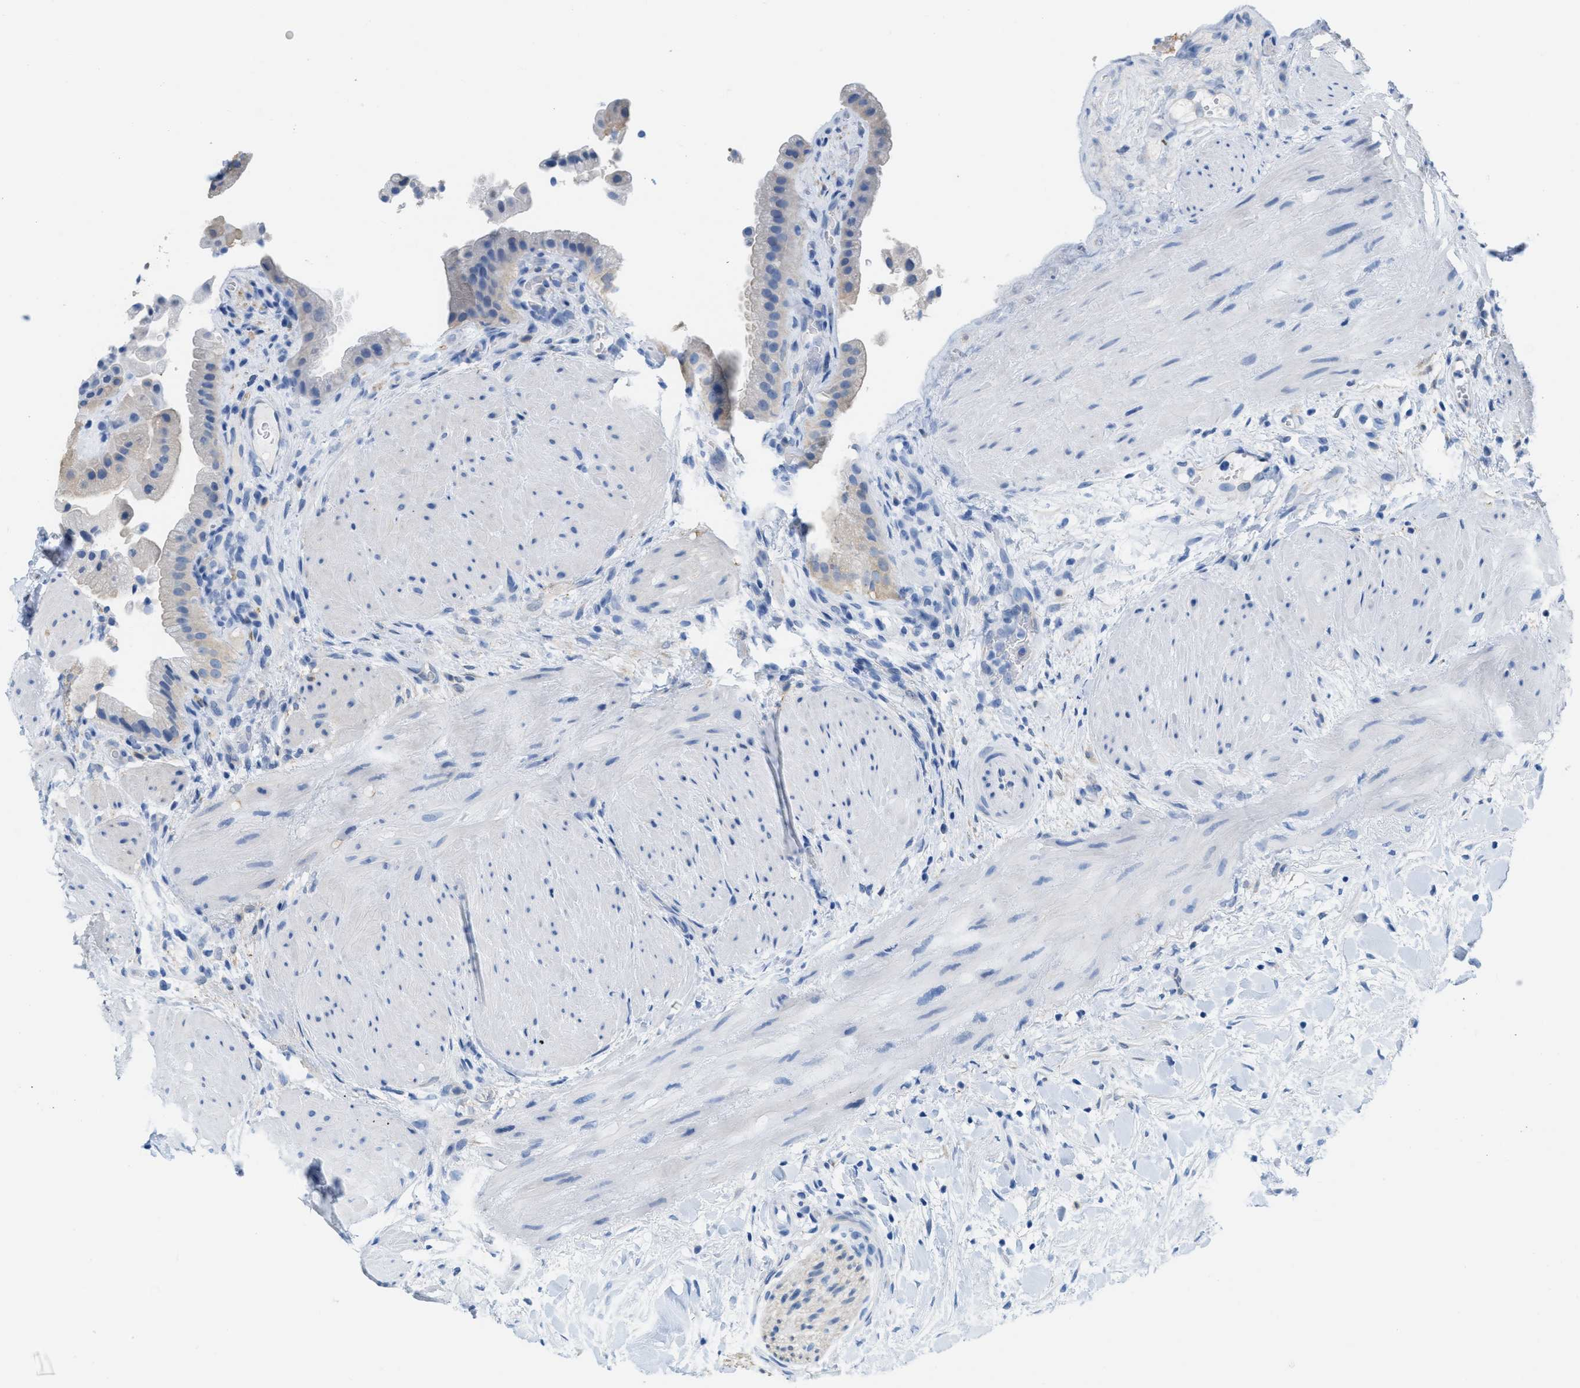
{"staining": {"intensity": "weak", "quantity": "25%-75%", "location": "cytoplasmic/membranous"}, "tissue": "gallbladder", "cell_type": "Glandular cells", "image_type": "normal", "snomed": [{"axis": "morphology", "description": "Normal tissue, NOS"}, {"axis": "topography", "description": "Gallbladder"}], "caption": "Immunohistochemical staining of benign human gallbladder exhibits low levels of weak cytoplasmic/membranous positivity in approximately 25%-75% of glandular cells.", "gene": "ASGR1", "patient": {"sex": "male", "age": 49}}